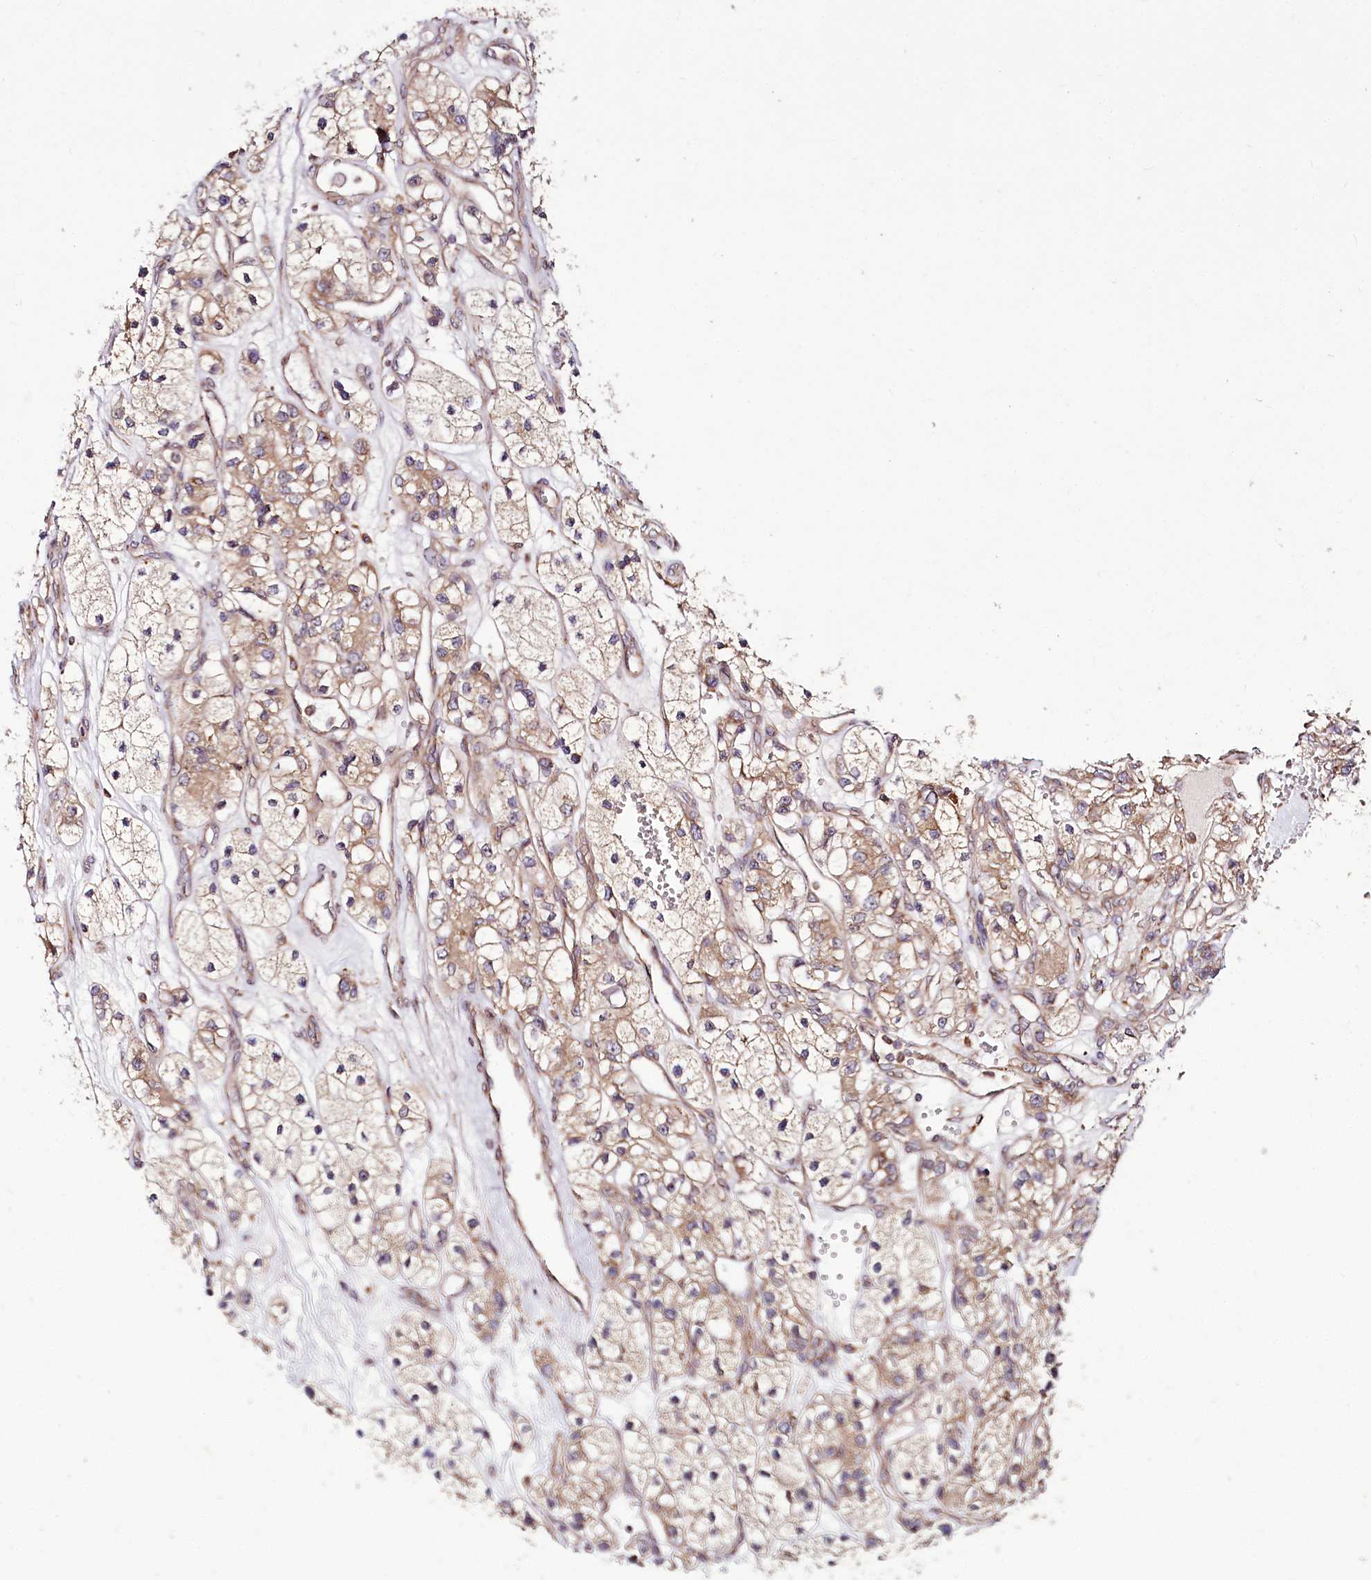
{"staining": {"intensity": "moderate", "quantity": ">75%", "location": "cytoplasmic/membranous"}, "tissue": "renal cancer", "cell_type": "Tumor cells", "image_type": "cancer", "snomed": [{"axis": "morphology", "description": "Adenocarcinoma, NOS"}, {"axis": "topography", "description": "Kidney"}], "caption": "This micrograph reveals renal cancer (adenocarcinoma) stained with immunohistochemistry to label a protein in brown. The cytoplasmic/membranous of tumor cells show moderate positivity for the protein. Nuclei are counter-stained blue.", "gene": "RAB7A", "patient": {"sex": "female", "age": 57}}